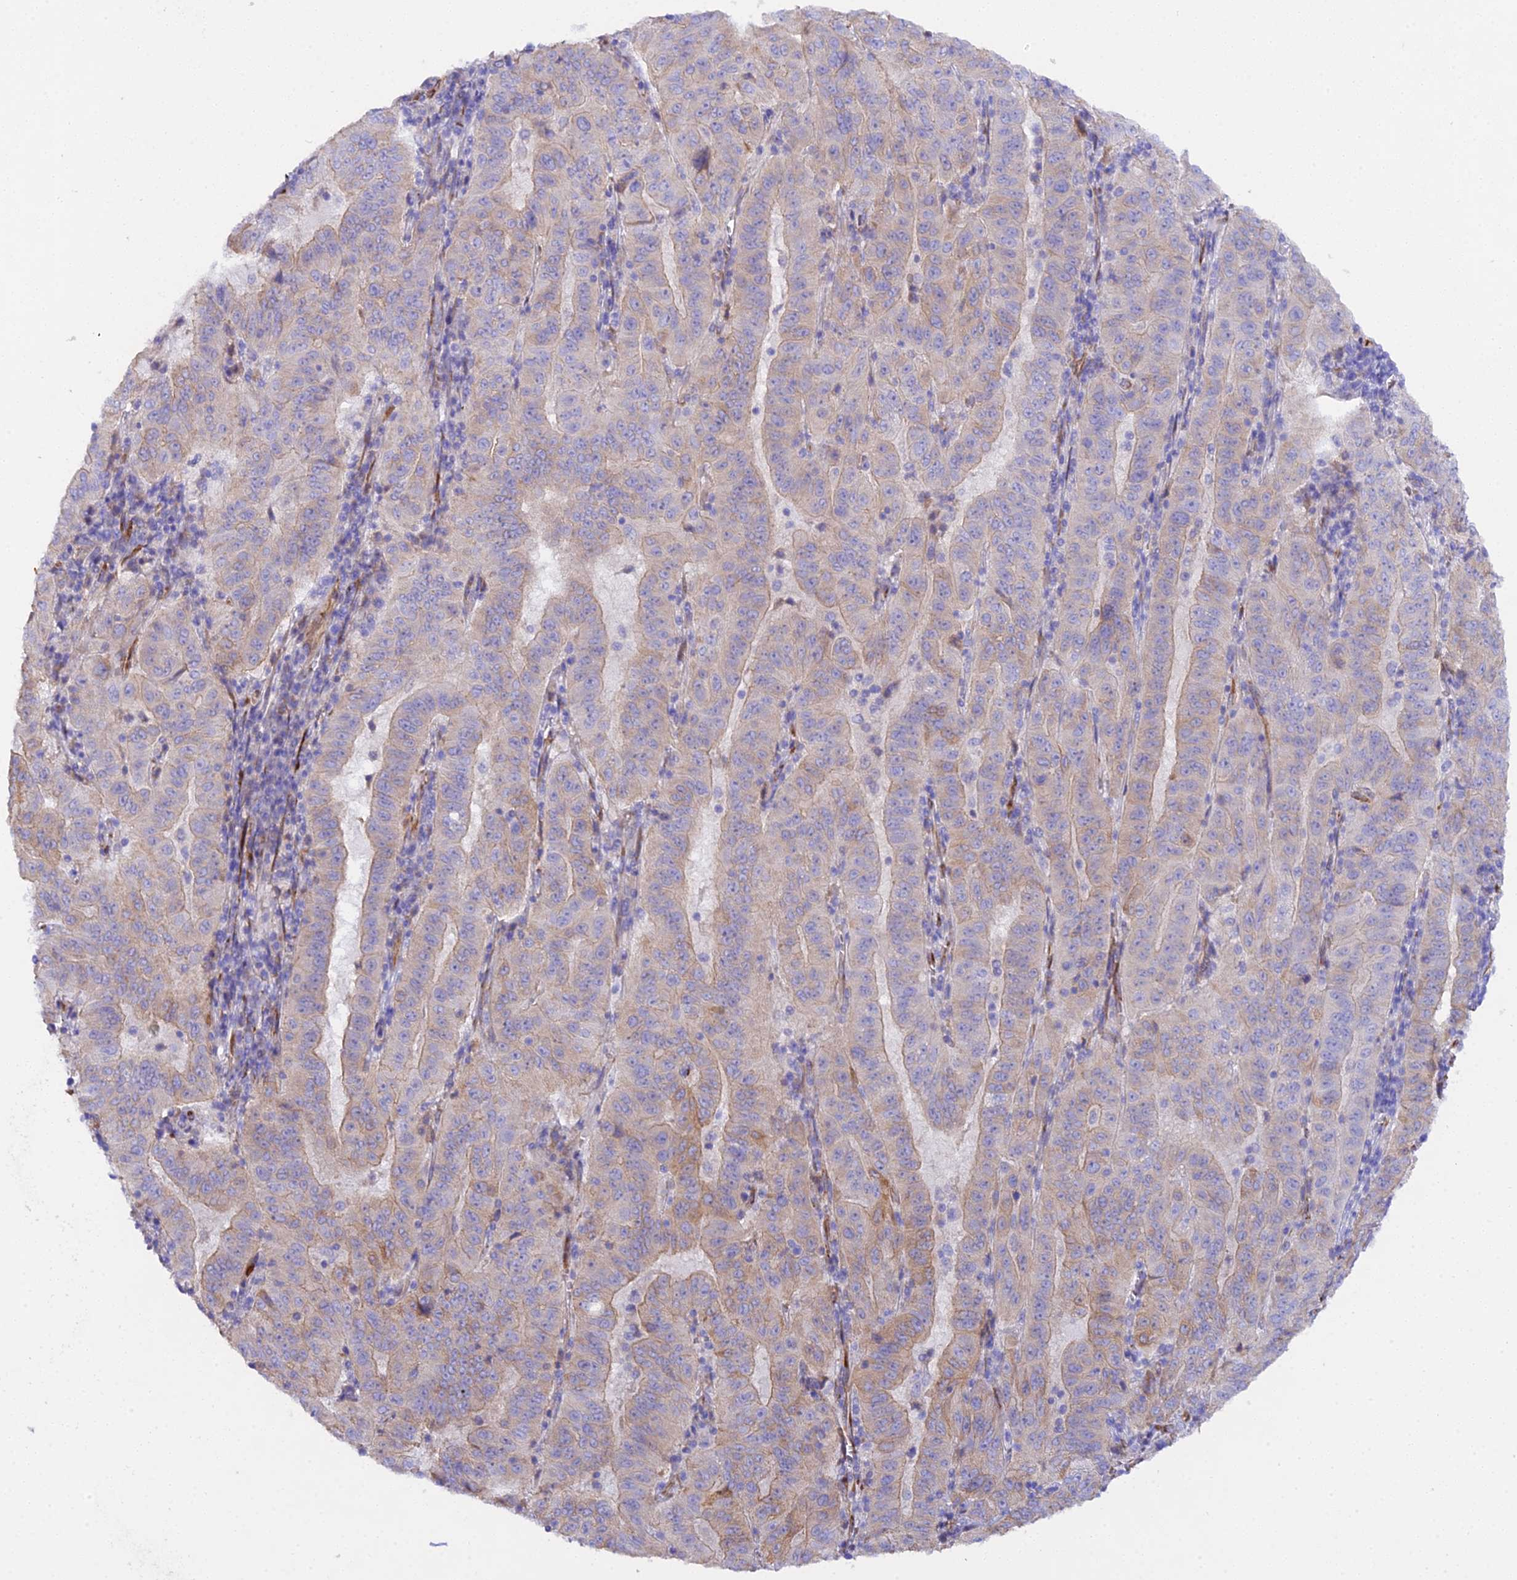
{"staining": {"intensity": "moderate", "quantity": ">75%", "location": "cytoplasmic/membranous"}, "tissue": "pancreatic cancer", "cell_type": "Tumor cells", "image_type": "cancer", "snomed": [{"axis": "morphology", "description": "Adenocarcinoma, NOS"}, {"axis": "topography", "description": "Pancreas"}], "caption": "A histopathology image of pancreatic adenocarcinoma stained for a protein demonstrates moderate cytoplasmic/membranous brown staining in tumor cells.", "gene": "CFAP45", "patient": {"sex": "male", "age": 63}}